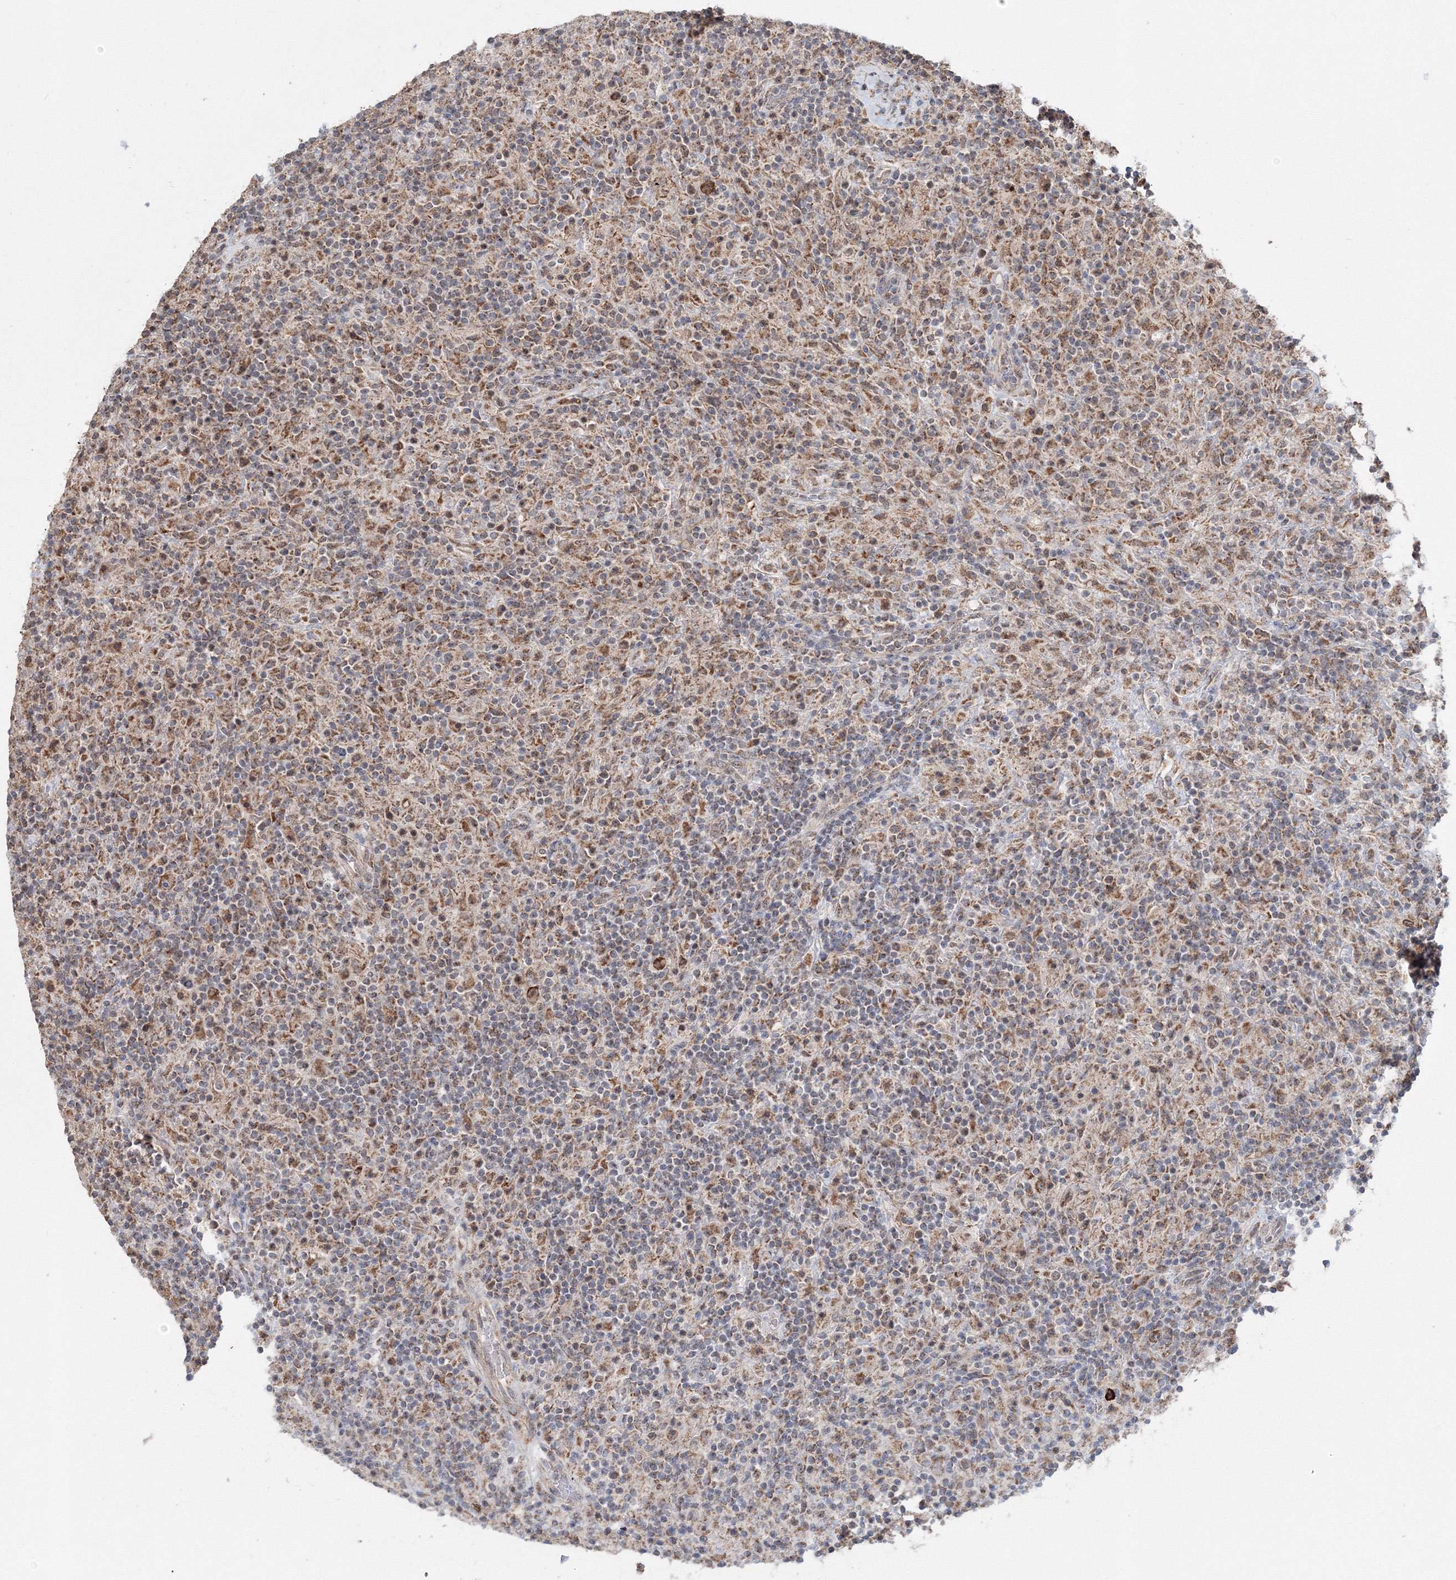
{"staining": {"intensity": "moderate", "quantity": ">75%", "location": "cytoplasmic/membranous"}, "tissue": "lymphoma", "cell_type": "Tumor cells", "image_type": "cancer", "snomed": [{"axis": "morphology", "description": "Hodgkin's disease, NOS"}, {"axis": "topography", "description": "Lymph node"}], "caption": "Immunohistochemistry histopathology image of neoplastic tissue: human Hodgkin's disease stained using immunohistochemistry exhibits medium levels of moderate protein expression localized specifically in the cytoplasmic/membranous of tumor cells, appearing as a cytoplasmic/membranous brown color.", "gene": "PEX13", "patient": {"sex": "male", "age": 70}}